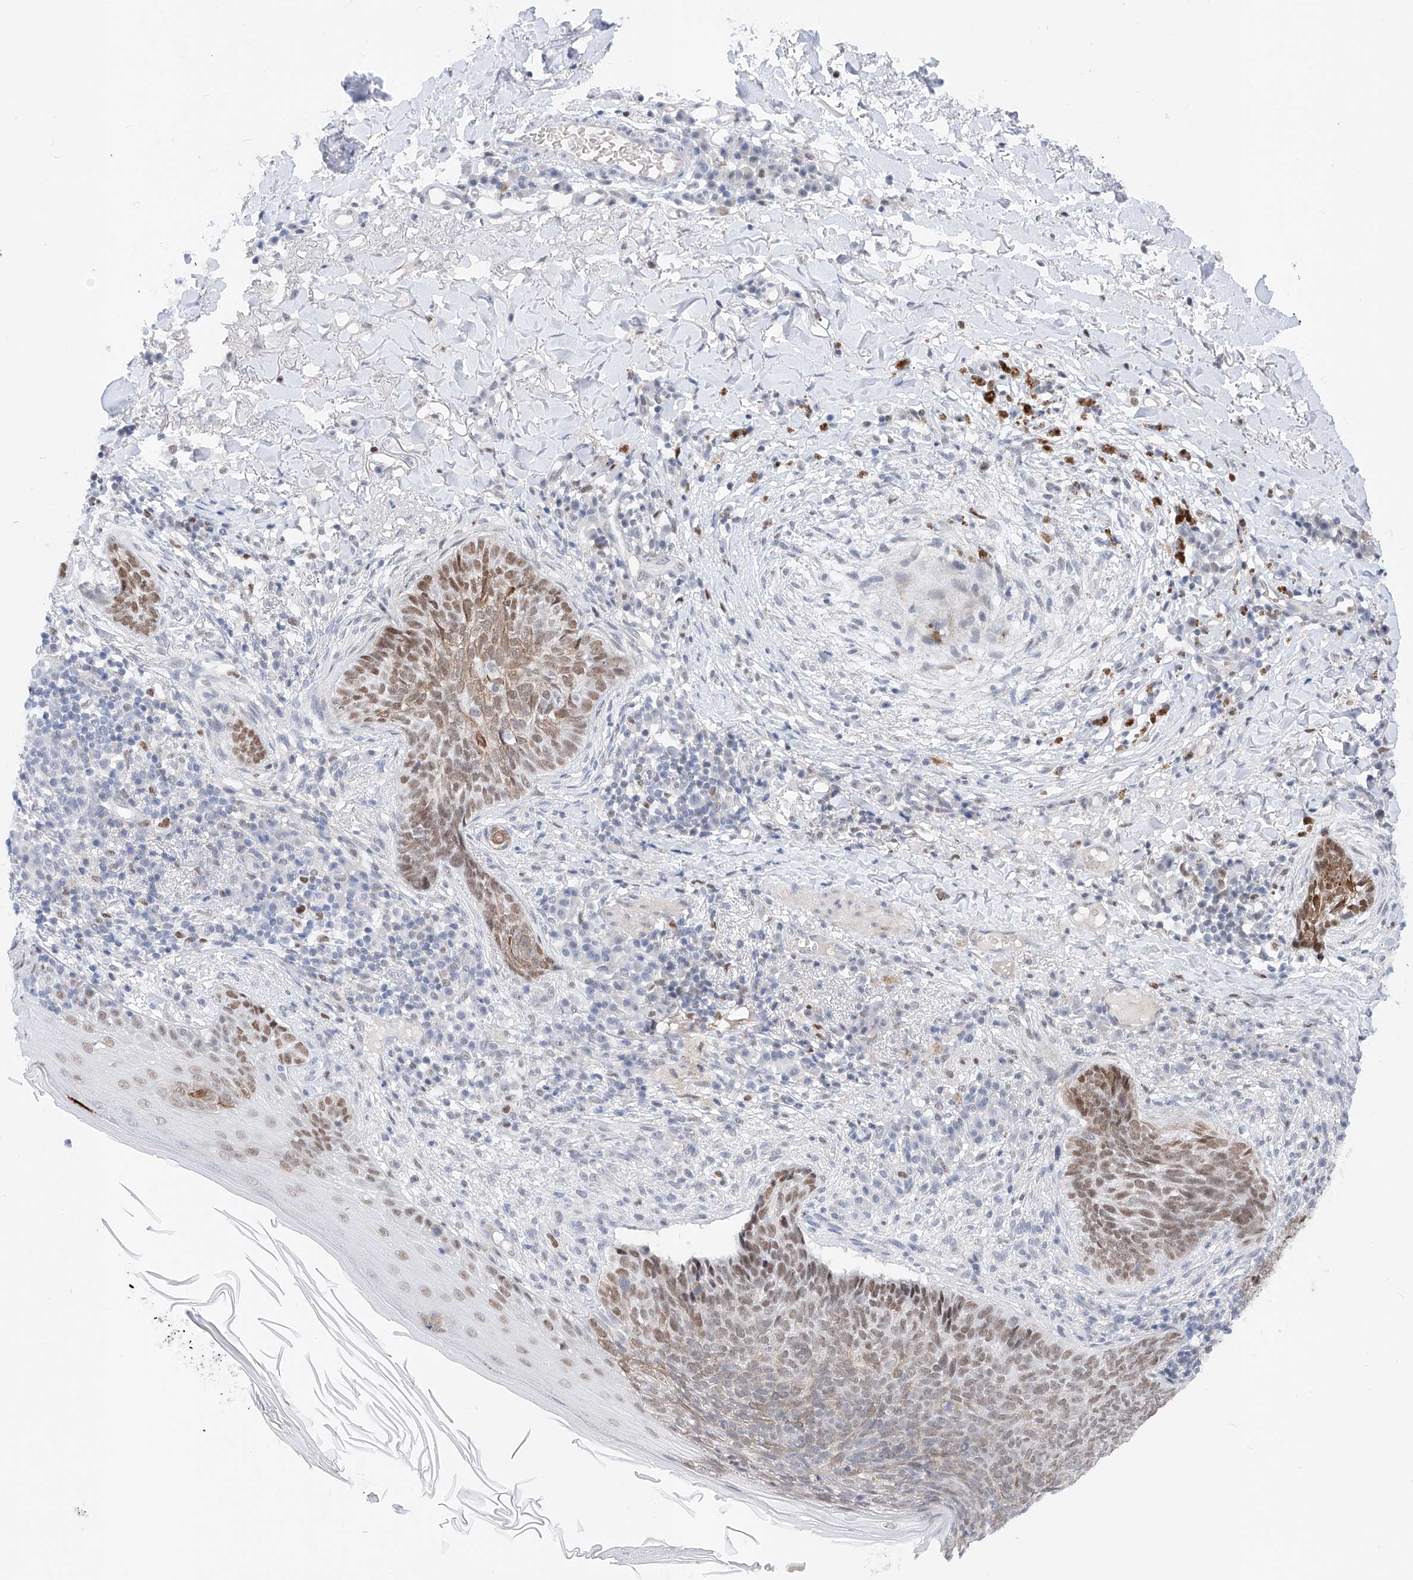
{"staining": {"intensity": "moderate", "quantity": "25%-75%", "location": "cytoplasmic/membranous,nuclear"}, "tissue": "skin cancer", "cell_type": "Tumor cells", "image_type": "cancer", "snomed": [{"axis": "morphology", "description": "Basal cell carcinoma"}, {"axis": "topography", "description": "Skin"}], "caption": "Immunohistochemical staining of human basal cell carcinoma (skin) shows medium levels of moderate cytoplasmic/membranous and nuclear staining in about 25%-75% of tumor cells.", "gene": "SNRNP200", "patient": {"sex": "male", "age": 85}}